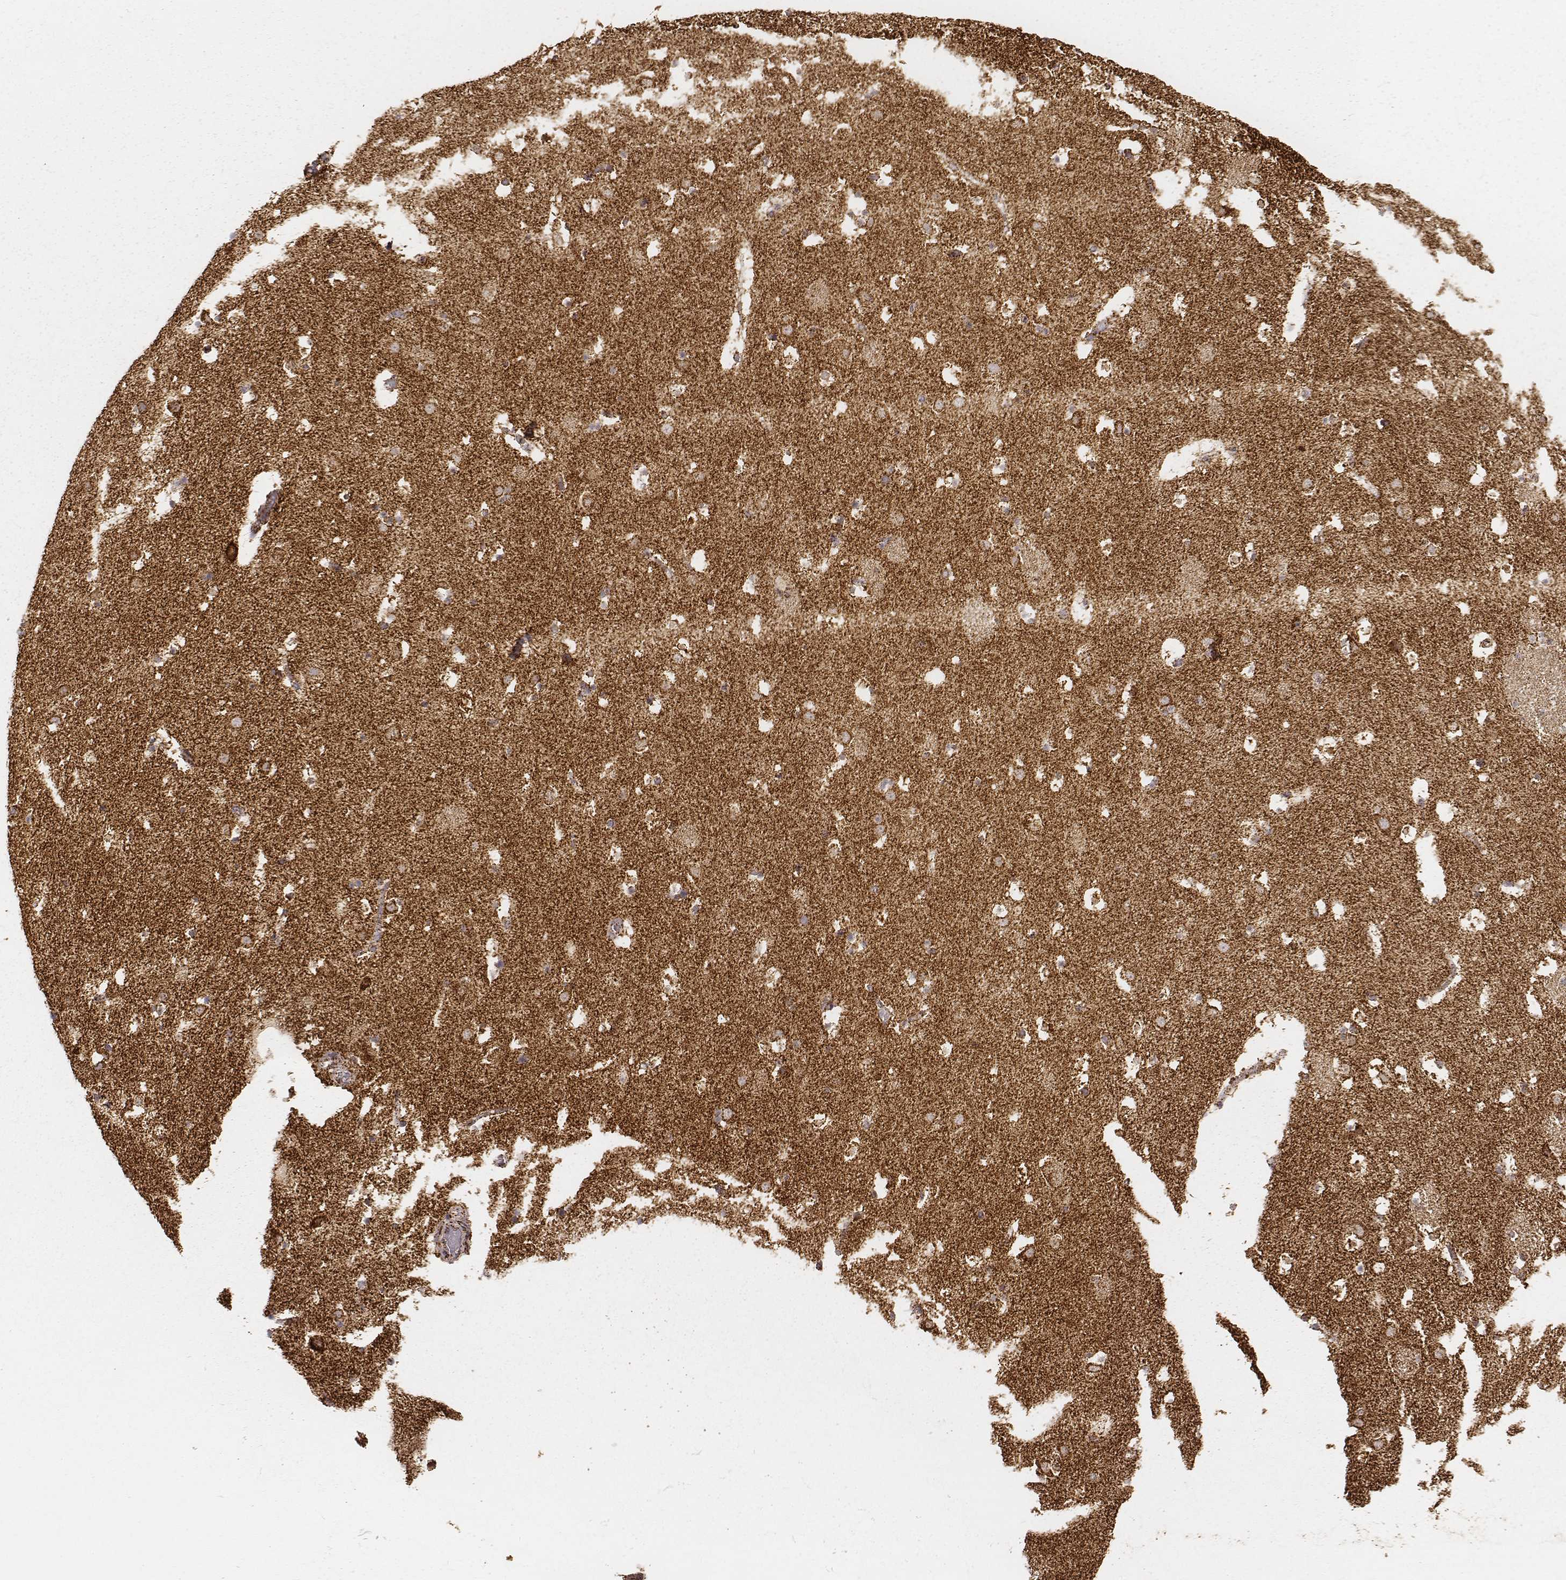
{"staining": {"intensity": "strong", "quantity": ">75%", "location": "cytoplasmic/membranous"}, "tissue": "caudate", "cell_type": "Glial cells", "image_type": "normal", "snomed": [{"axis": "morphology", "description": "Normal tissue, NOS"}, {"axis": "topography", "description": "Lateral ventricle wall"}], "caption": "High-power microscopy captured an IHC micrograph of normal caudate, revealing strong cytoplasmic/membranous positivity in about >75% of glial cells.", "gene": "CS", "patient": {"sex": "female", "age": 42}}